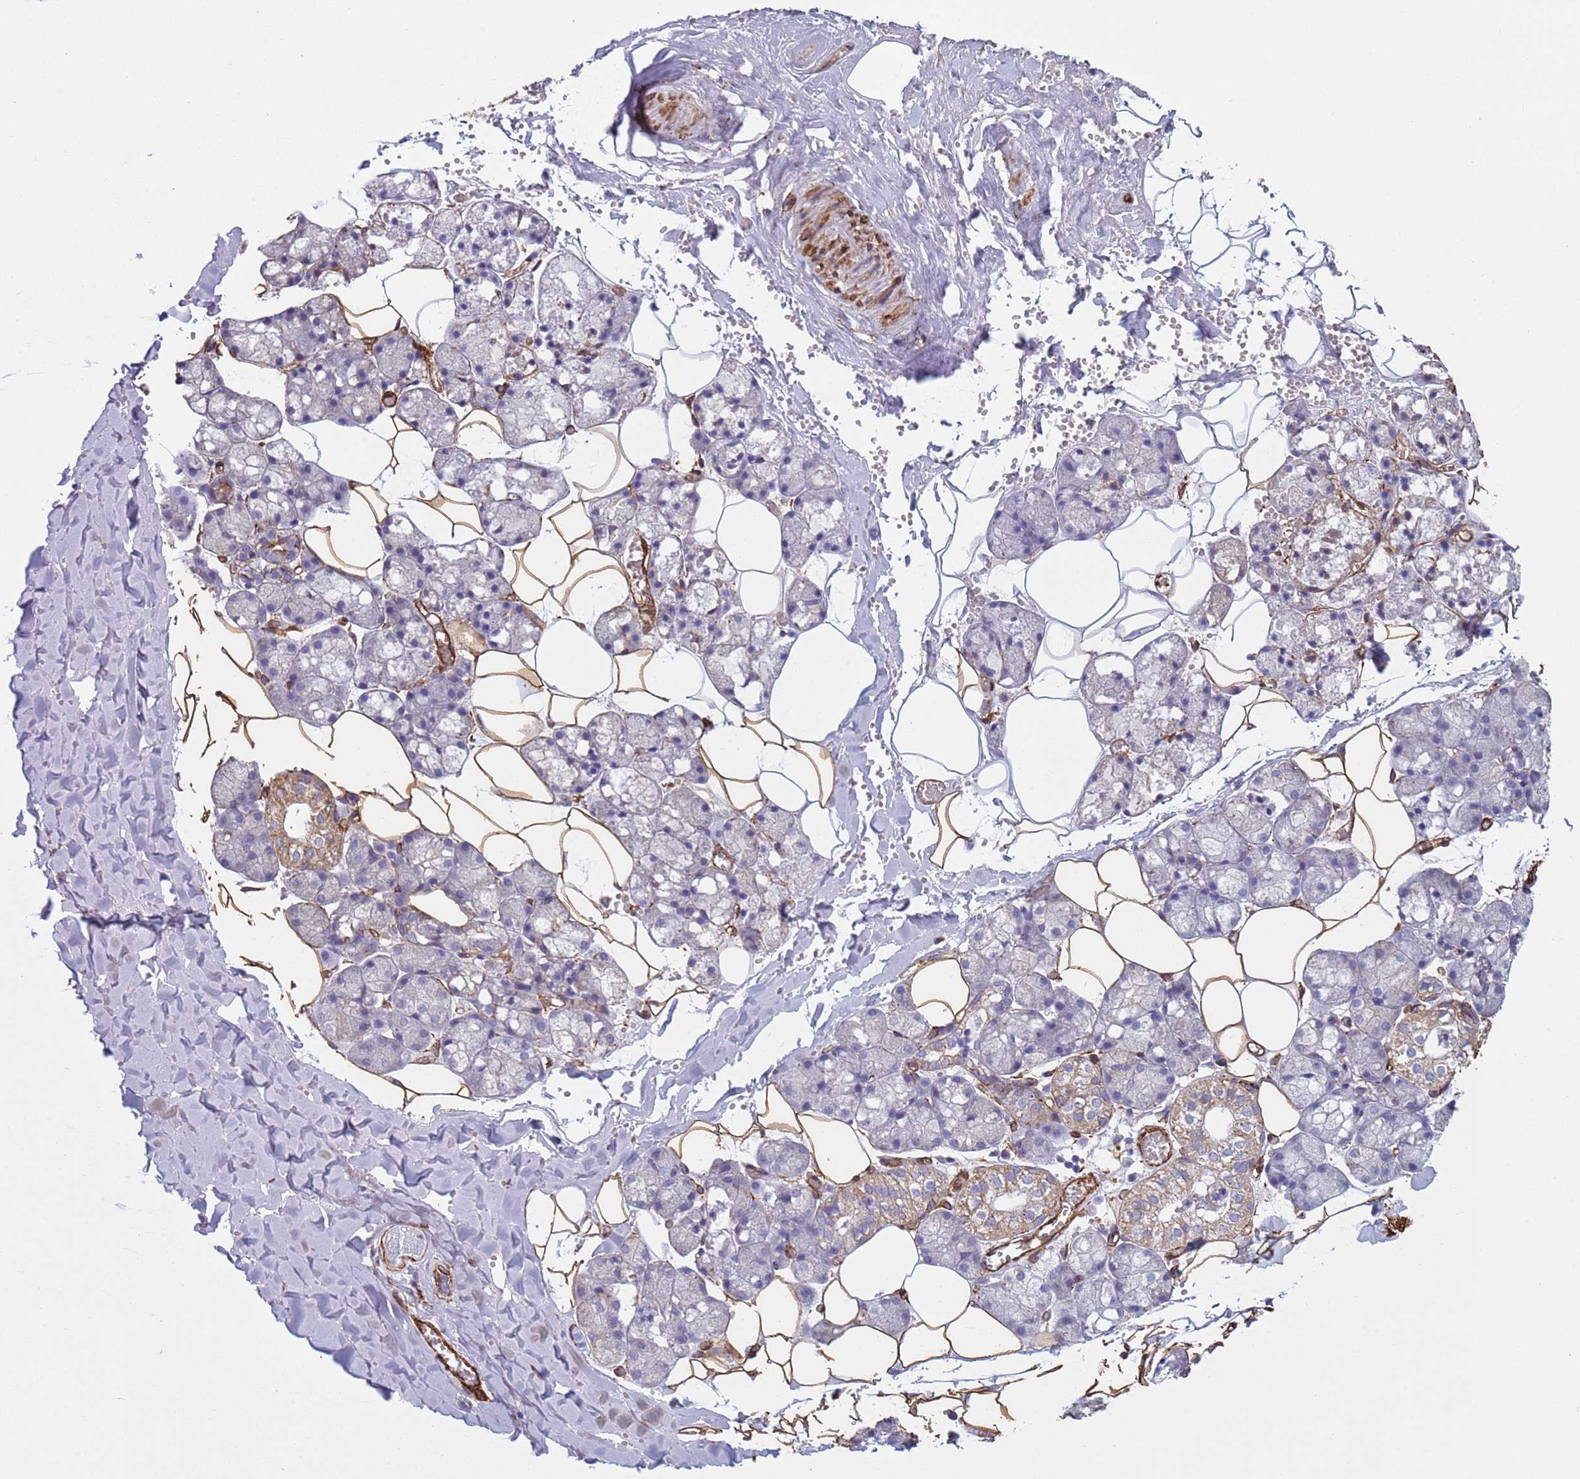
{"staining": {"intensity": "moderate", "quantity": "<25%", "location": "cytoplasmic/membranous"}, "tissue": "salivary gland", "cell_type": "Glandular cells", "image_type": "normal", "snomed": [{"axis": "morphology", "description": "Normal tissue, NOS"}, {"axis": "topography", "description": "Salivary gland"}], "caption": "A high-resolution histopathology image shows IHC staining of unremarkable salivary gland, which exhibits moderate cytoplasmic/membranous expression in approximately <25% of glandular cells.", "gene": "GASK1A", "patient": {"sex": "male", "age": 62}}